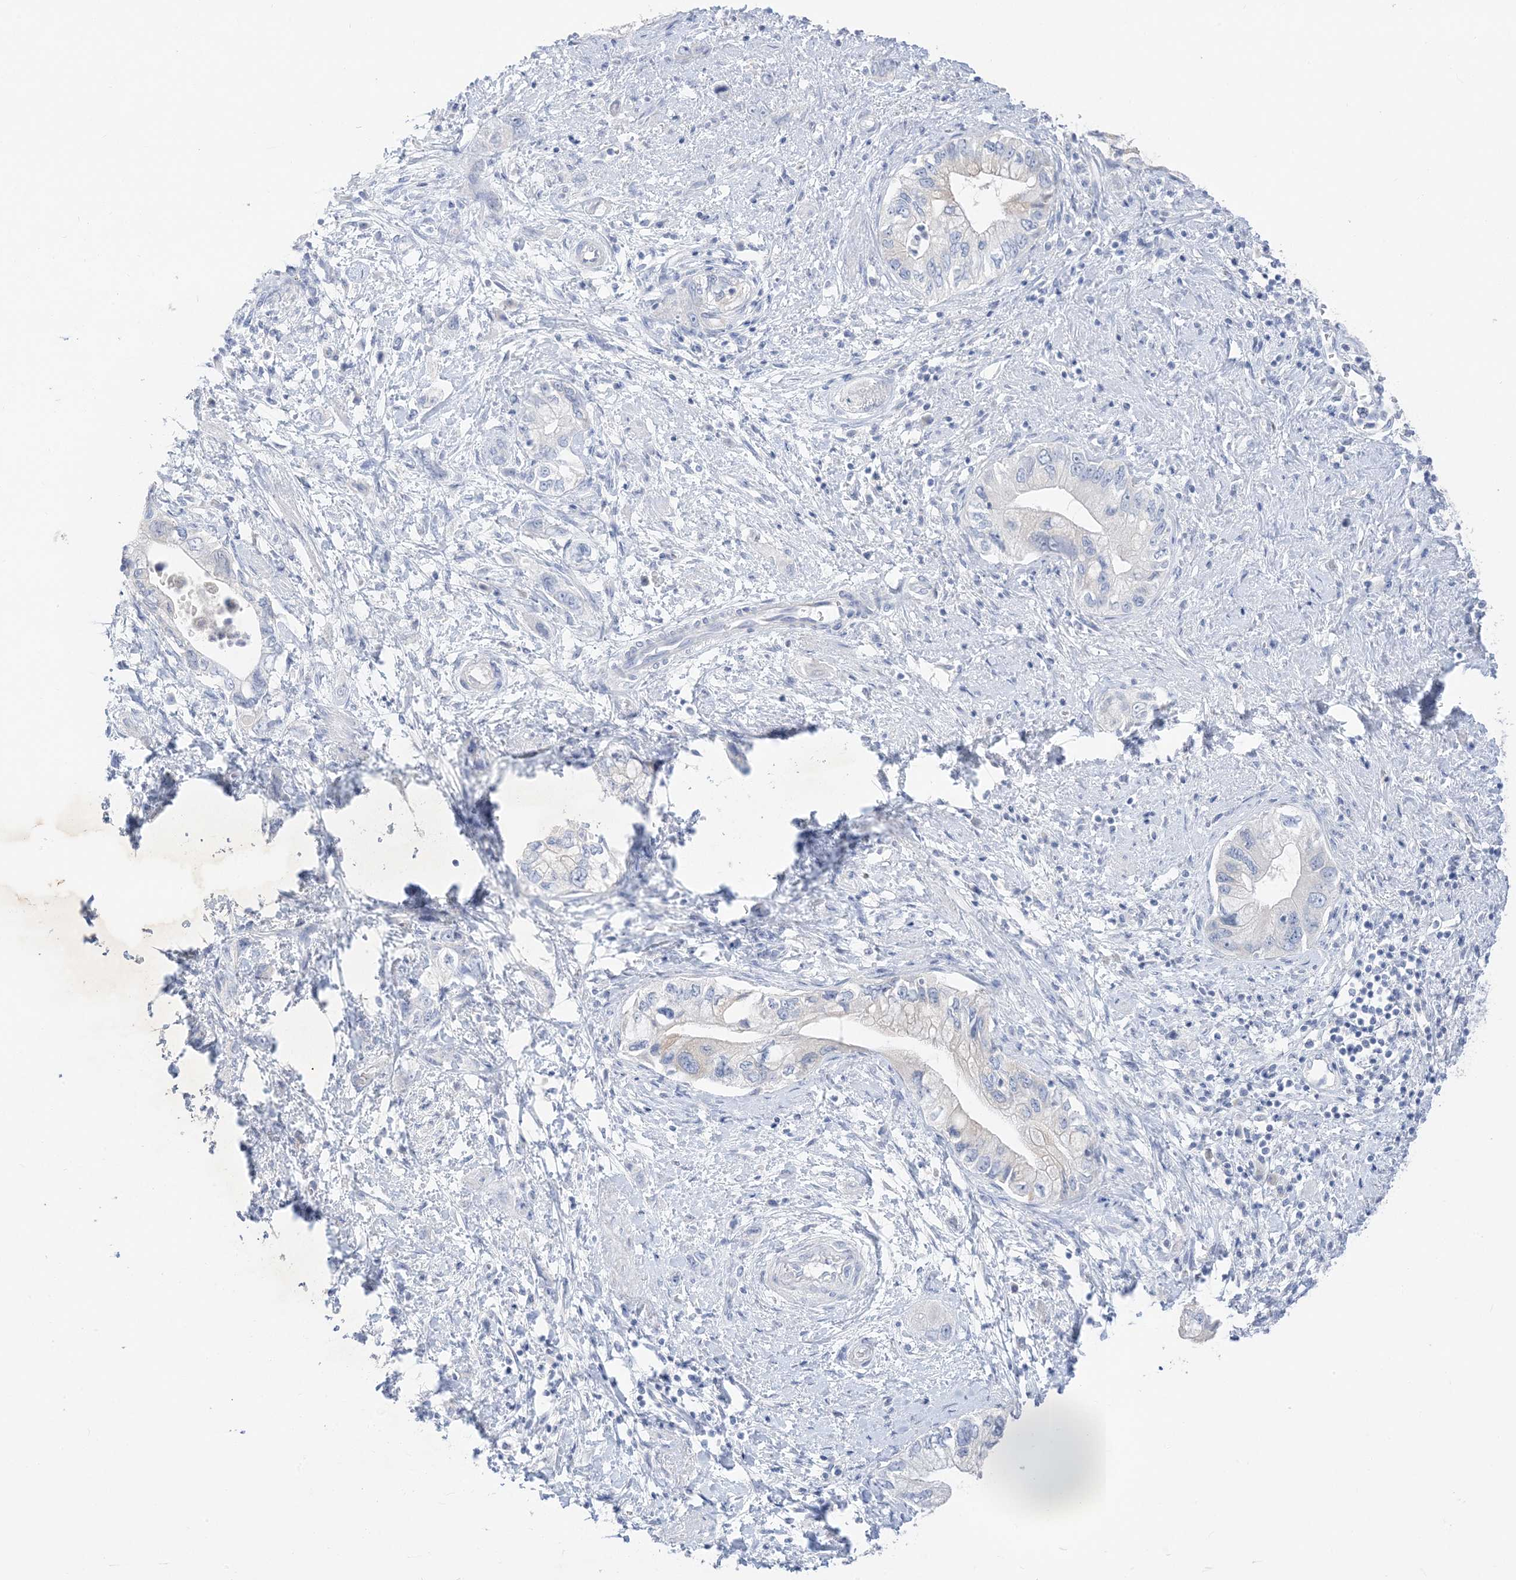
{"staining": {"intensity": "negative", "quantity": "none", "location": "none"}, "tissue": "pancreatic cancer", "cell_type": "Tumor cells", "image_type": "cancer", "snomed": [{"axis": "morphology", "description": "Adenocarcinoma, NOS"}, {"axis": "topography", "description": "Pancreas"}], "caption": "There is no significant positivity in tumor cells of pancreatic adenocarcinoma.", "gene": "MUC17", "patient": {"sex": "female", "age": 73}}